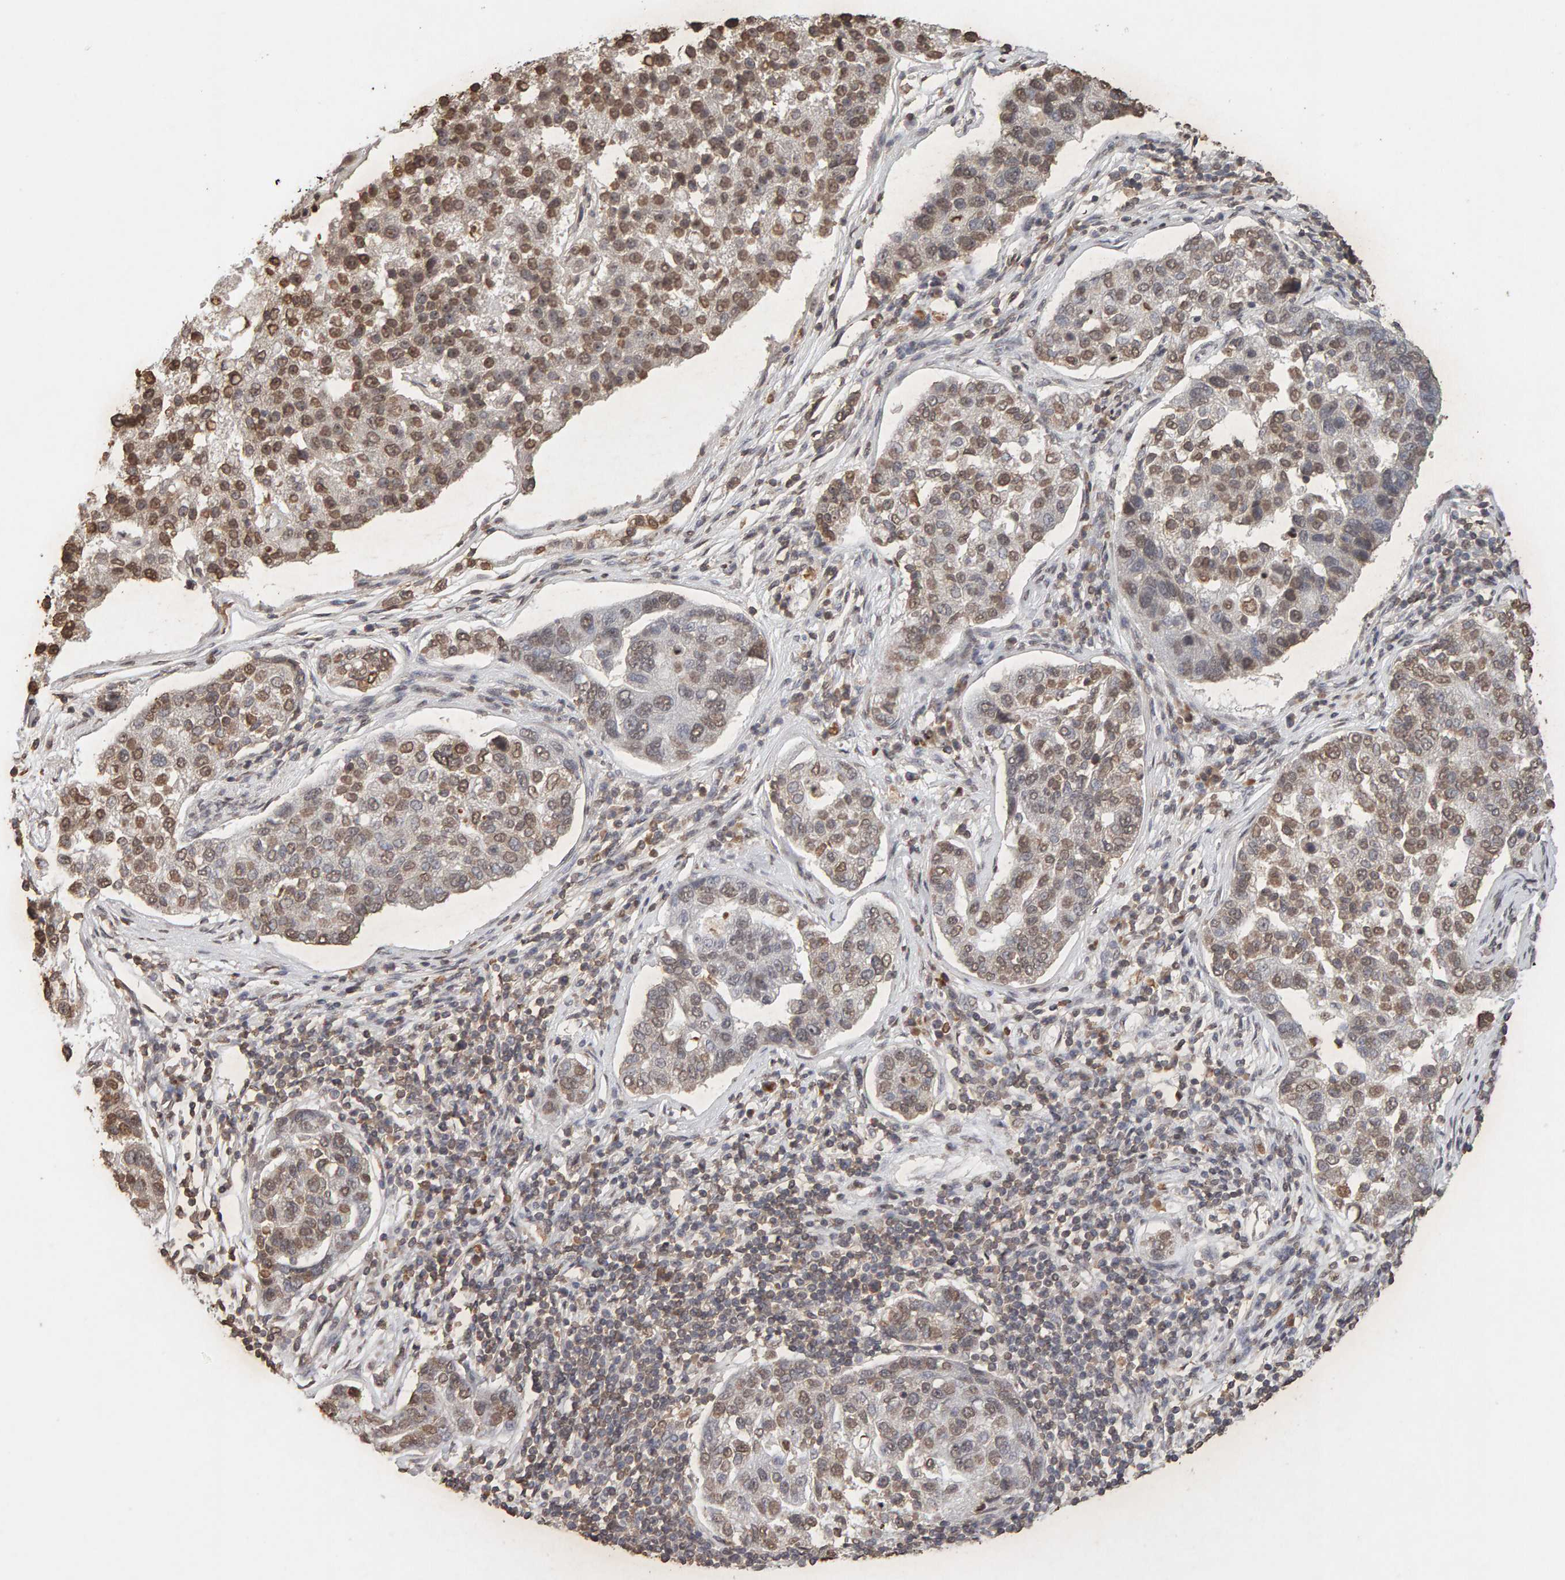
{"staining": {"intensity": "moderate", "quantity": ">75%", "location": "nuclear"}, "tissue": "pancreatic cancer", "cell_type": "Tumor cells", "image_type": "cancer", "snomed": [{"axis": "morphology", "description": "Adenocarcinoma, NOS"}, {"axis": "topography", "description": "Pancreas"}], "caption": "This is a histology image of immunohistochemistry staining of pancreatic adenocarcinoma, which shows moderate staining in the nuclear of tumor cells.", "gene": "DNAJB5", "patient": {"sex": "female", "age": 61}}